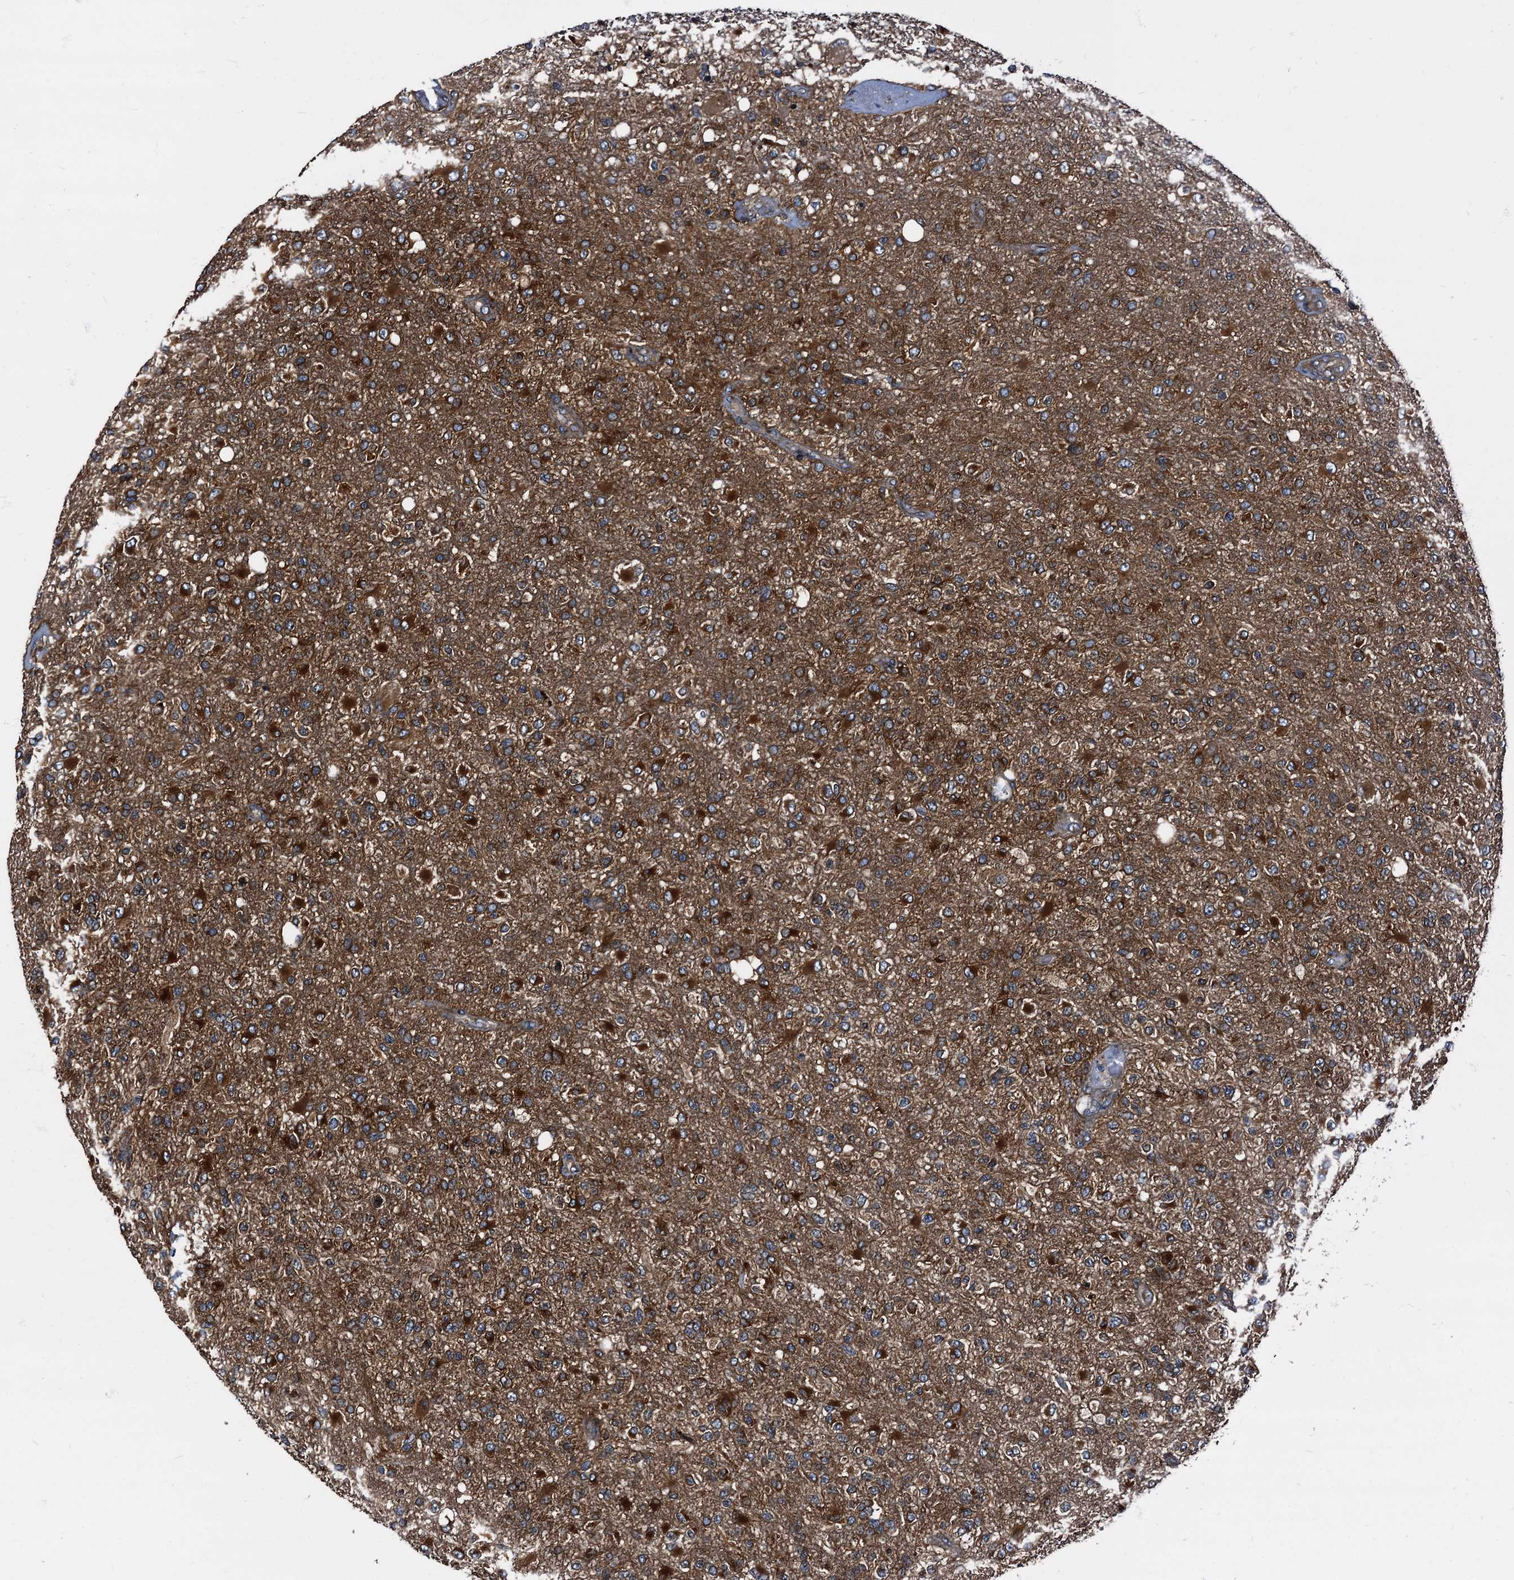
{"staining": {"intensity": "strong", "quantity": ">75%", "location": "cytoplasmic/membranous"}, "tissue": "glioma", "cell_type": "Tumor cells", "image_type": "cancer", "snomed": [{"axis": "morphology", "description": "Glioma, malignant, High grade"}, {"axis": "topography", "description": "Brain"}], "caption": "Protein staining reveals strong cytoplasmic/membranous expression in about >75% of tumor cells in high-grade glioma (malignant). (DAB (3,3'-diaminobenzidine) IHC with brightfield microscopy, high magnification).", "gene": "PEX5", "patient": {"sex": "female", "age": 74}}